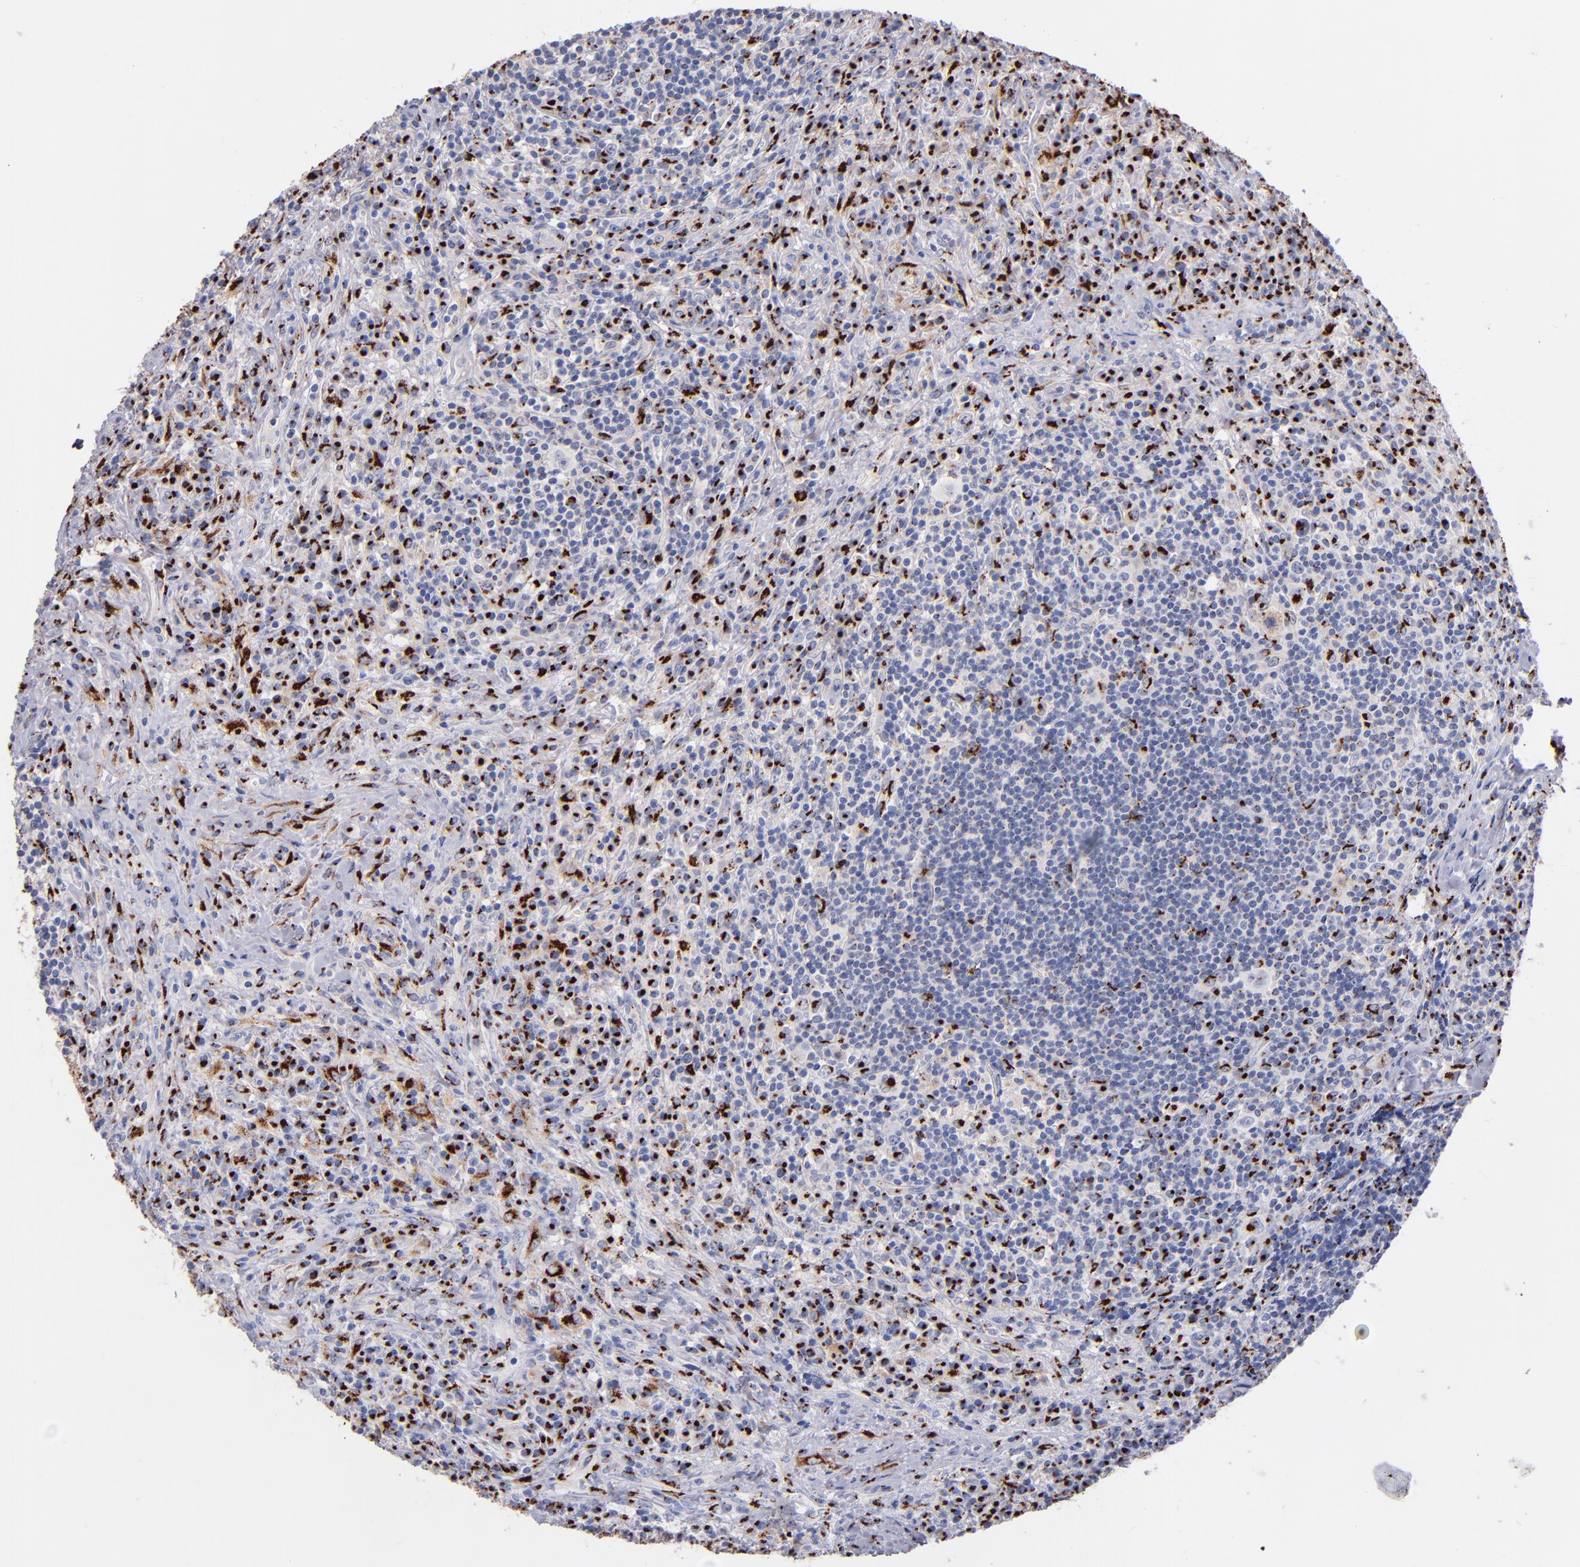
{"staining": {"intensity": "strong", "quantity": "25%-75%", "location": "cytoplasmic/membranous,nuclear"}, "tissue": "lymphoma", "cell_type": "Tumor cells", "image_type": "cancer", "snomed": [{"axis": "morphology", "description": "Hodgkin's disease, NOS"}, {"axis": "topography", "description": "Lymph node"}], "caption": "Protein expression analysis of human lymphoma reveals strong cytoplasmic/membranous and nuclear expression in approximately 25%-75% of tumor cells.", "gene": "GOLIM4", "patient": {"sex": "female", "age": 25}}